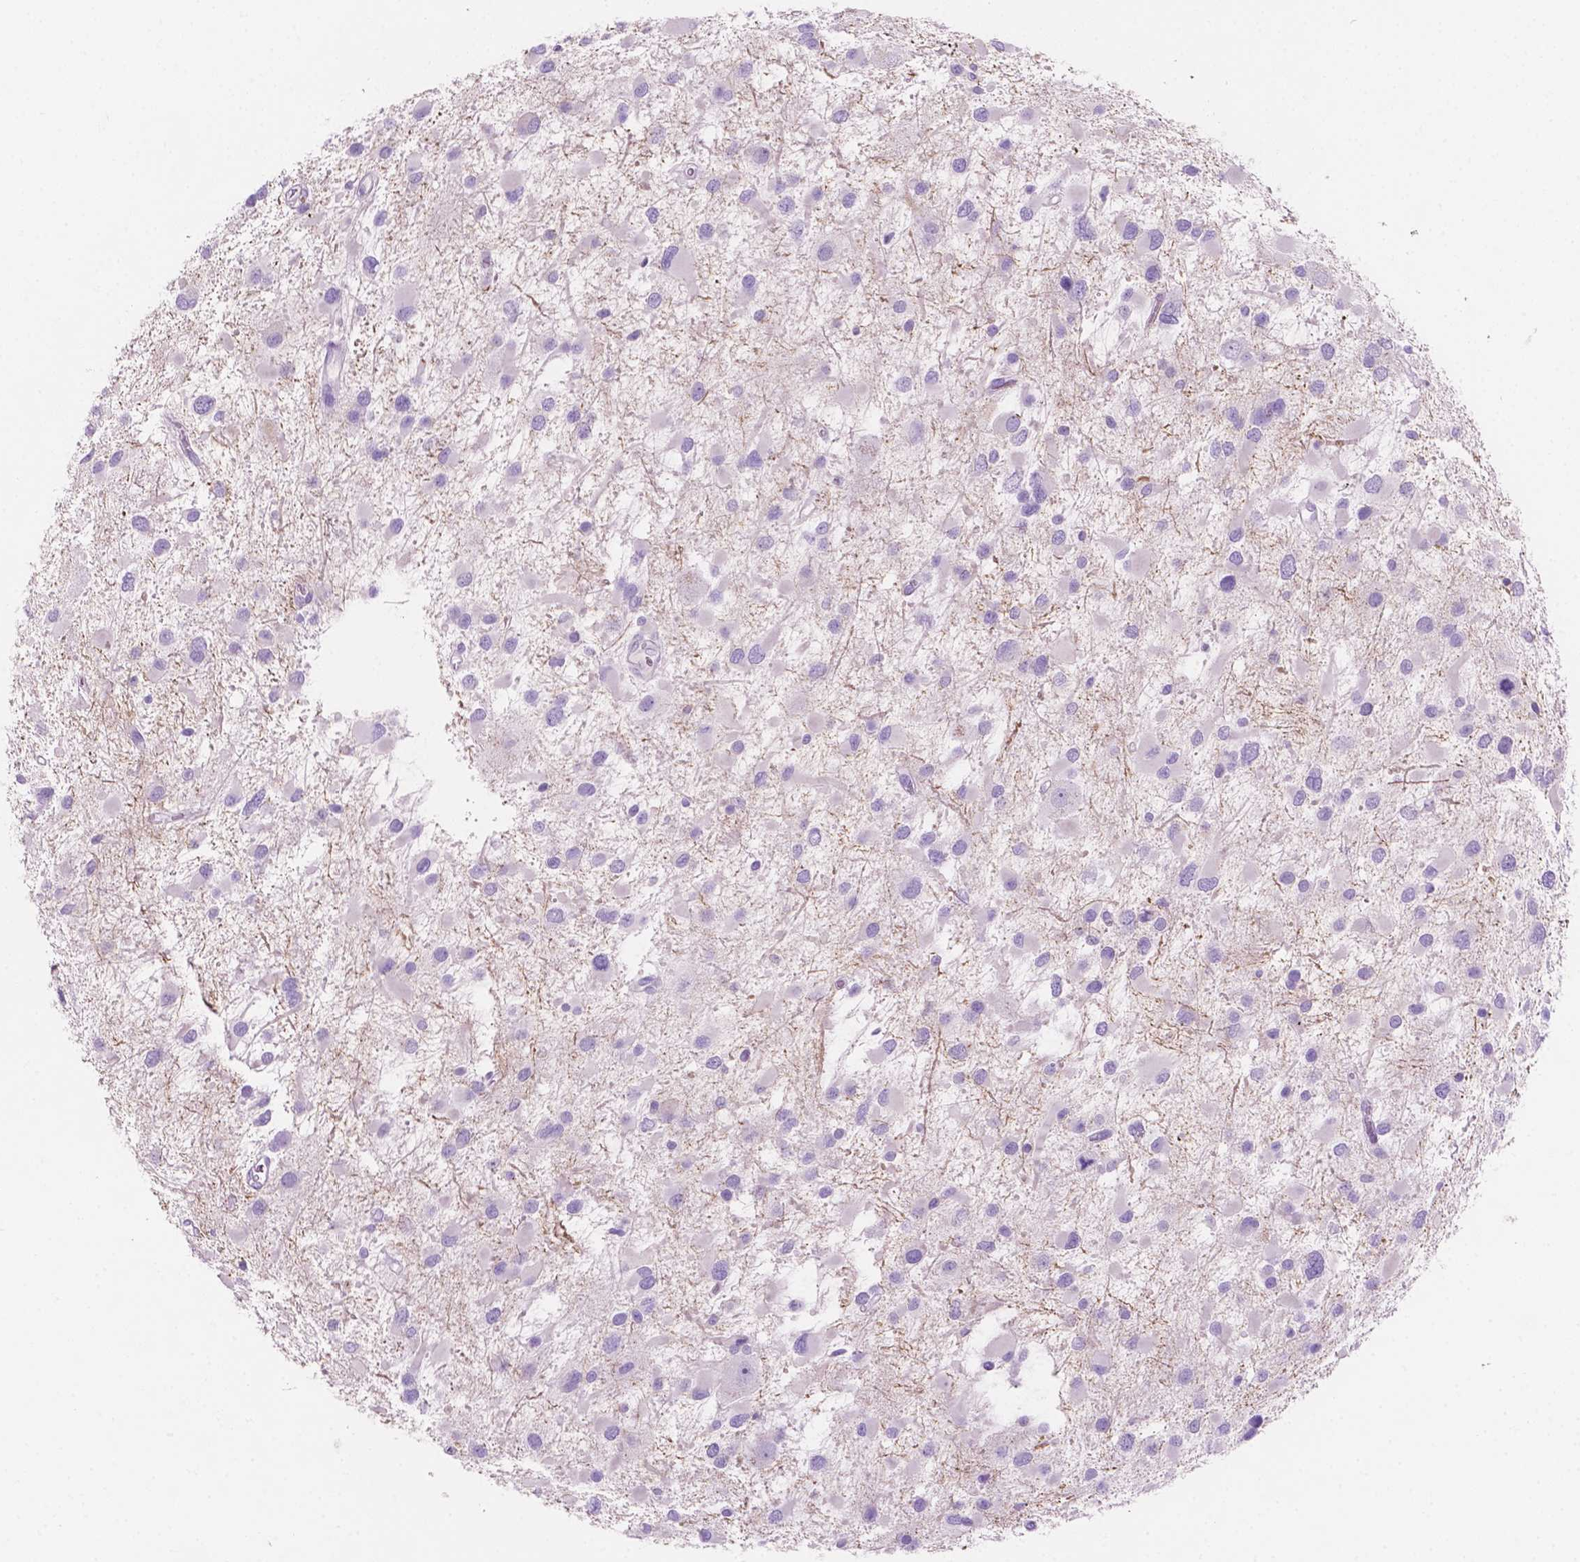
{"staining": {"intensity": "negative", "quantity": "none", "location": "none"}, "tissue": "glioma", "cell_type": "Tumor cells", "image_type": "cancer", "snomed": [{"axis": "morphology", "description": "Glioma, malignant, Low grade"}, {"axis": "topography", "description": "Brain"}], "caption": "This is an IHC micrograph of glioma. There is no staining in tumor cells.", "gene": "POU4F1", "patient": {"sex": "female", "age": 32}}